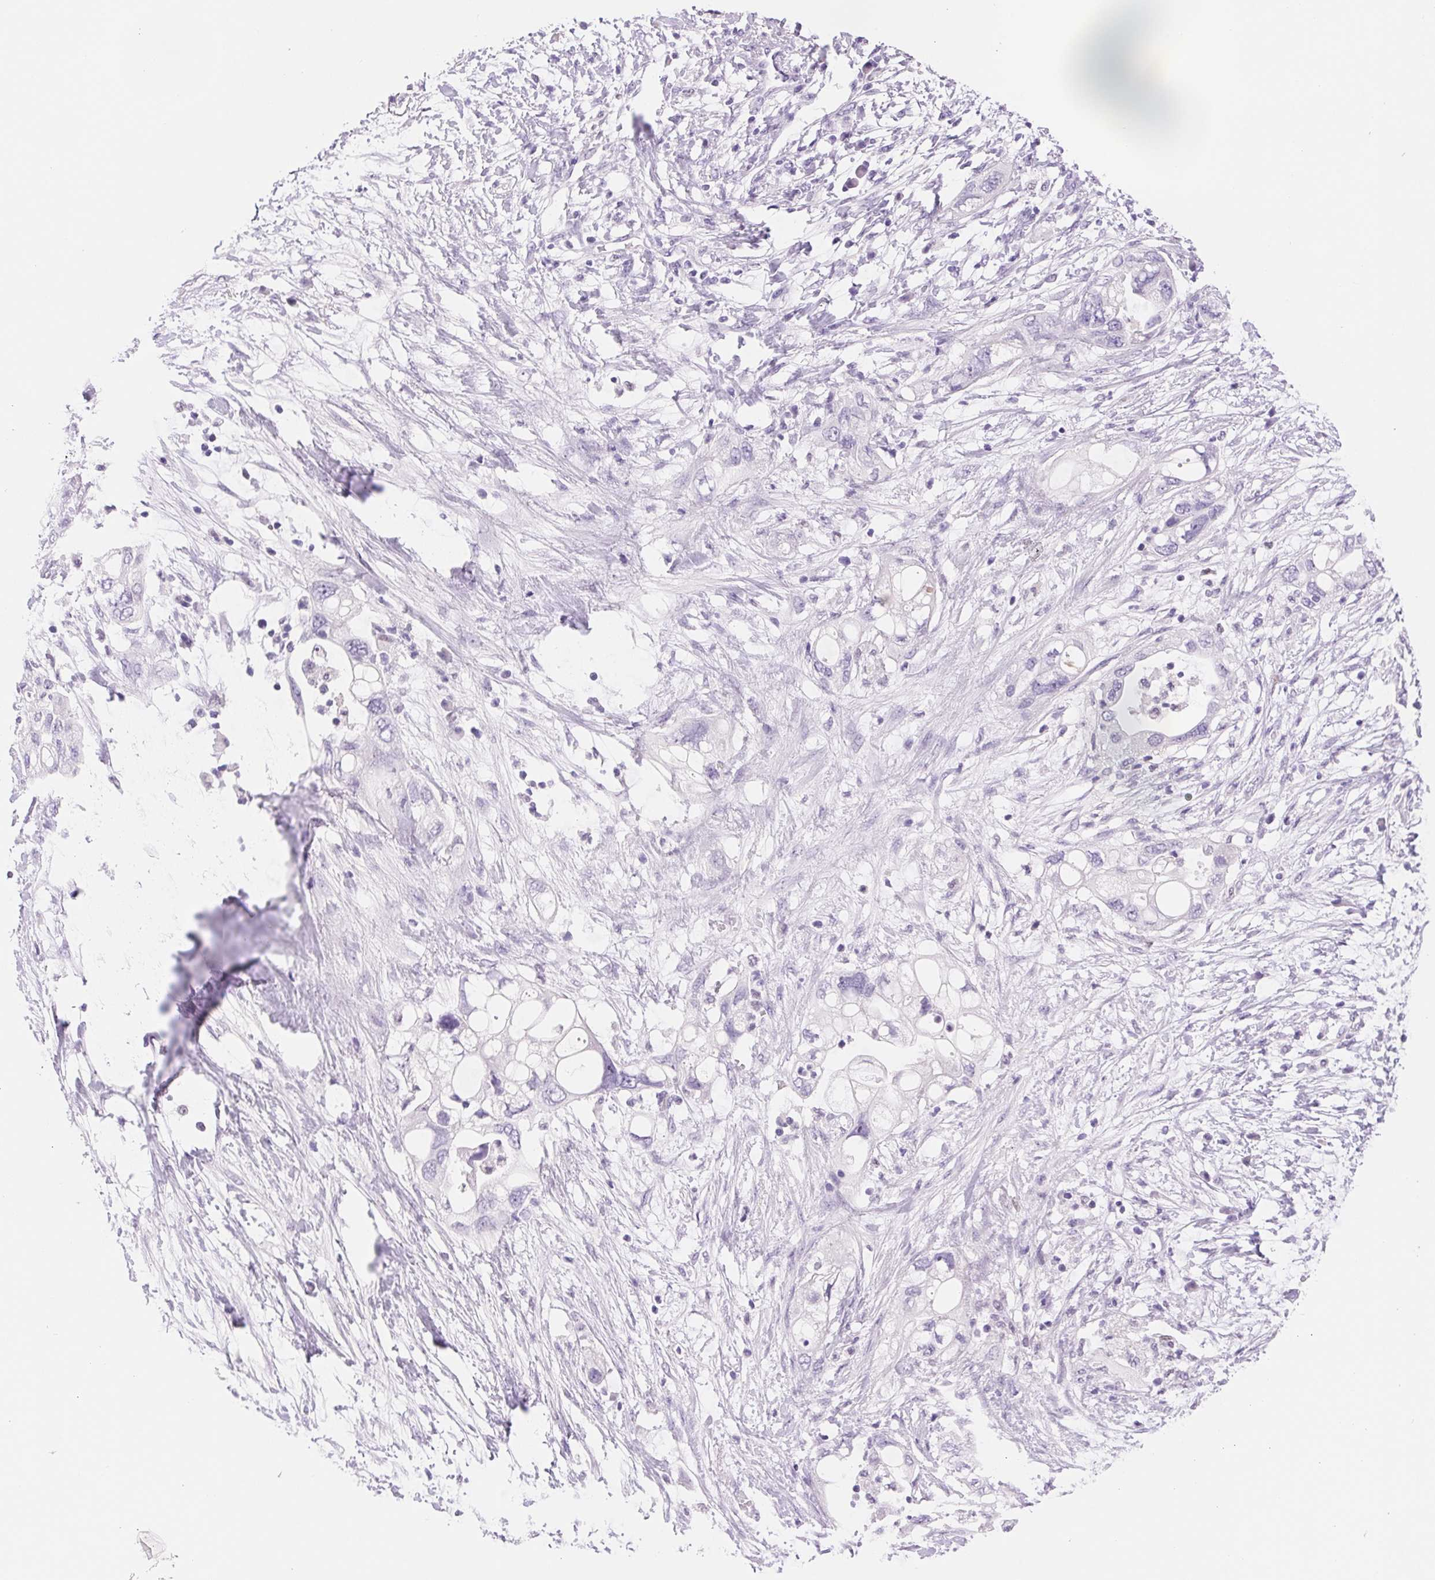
{"staining": {"intensity": "negative", "quantity": "none", "location": "none"}, "tissue": "pancreatic cancer", "cell_type": "Tumor cells", "image_type": "cancer", "snomed": [{"axis": "morphology", "description": "Adenocarcinoma, NOS"}, {"axis": "topography", "description": "Pancreas"}], "caption": "This histopathology image is of pancreatic cancer stained with IHC to label a protein in brown with the nuclei are counter-stained blue. There is no staining in tumor cells. (DAB immunohistochemistry visualized using brightfield microscopy, high magnification).", "gene": "ASGR2", "patient": {"sex": "female", "age": 72}}